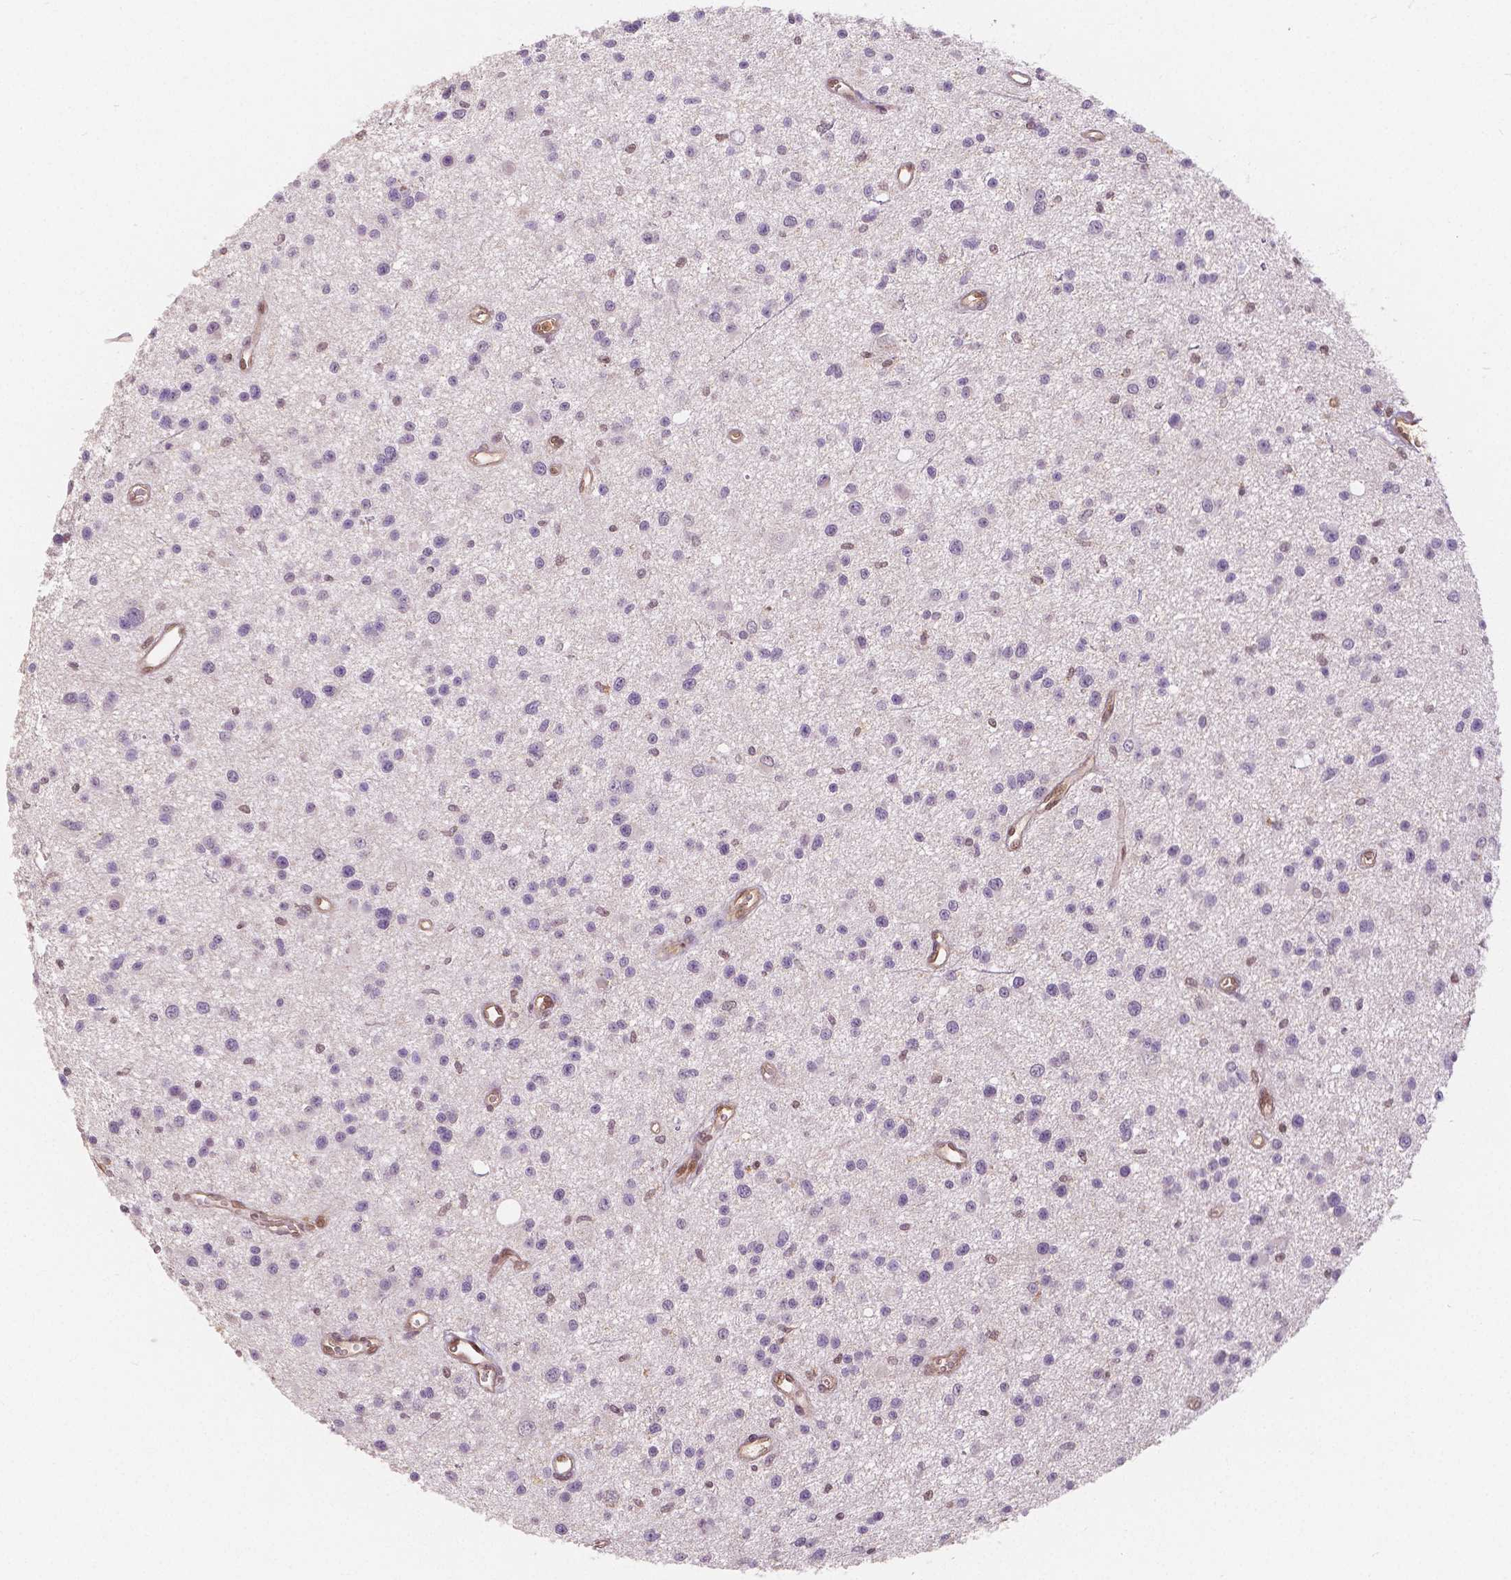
{"staining": {"intensity": "negative", "quantity": "none", "location": "none"}, "tissue": "glioma", "cell_type": "Tumor cells", "image_type": "cancer", "snomed": [{"axis": "morphology", "description": "Glioma, malignant, Low grade"}, {"axis": "topography", "description": "Brain"}], "caption": "High power microscopy histopathology image of an immunohistochemistry (IHC) micrograph of glioma, revealing no significant positivity in tumor cells. (Brightfield microscopy of DAB immunohistochemistry at high magnification).", "gene": "NAPRT", "patient": {"sex": "male", "age": 43}}